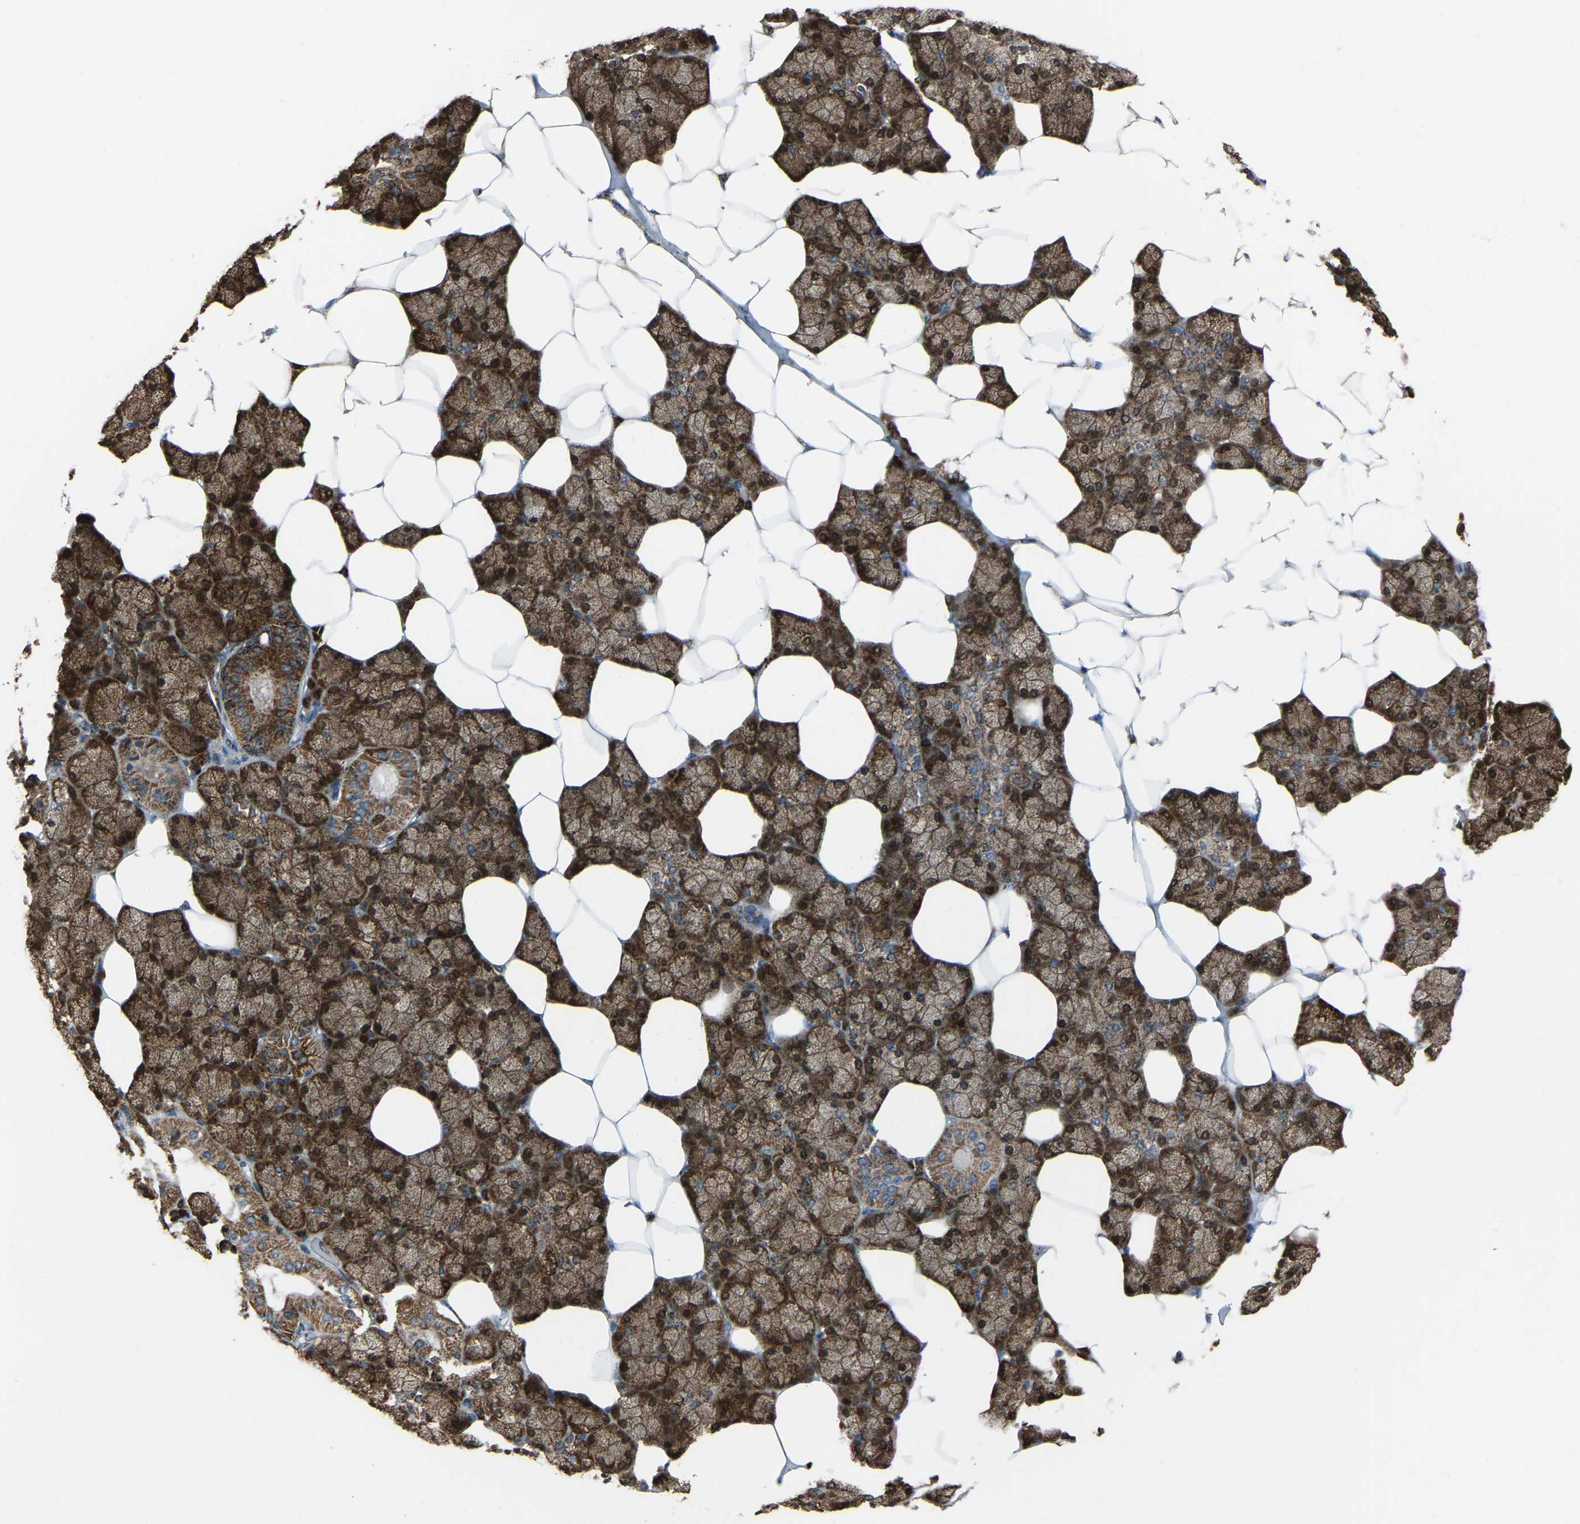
{"staining": {"intensity": "strong", "quantity": "25%-75%", "location": "cytoplasmic/membranous"}, "tissue": "salivary gland", "cell_type": "Glandular cells", "image_type": "normal", "snomed": [{"axis": "morphology", "description": "Normal tissue, NOS"}, {"axis": "topography", "description": "Salivary gland"}], "caption": "This is a histology image of IHC staining of normal salivary gland, which shows strong staining in the cytoplasmic/membranous of glandular cells.", "gene": "AKR1A1", "patient": {"sex": "male", "age": 62}}